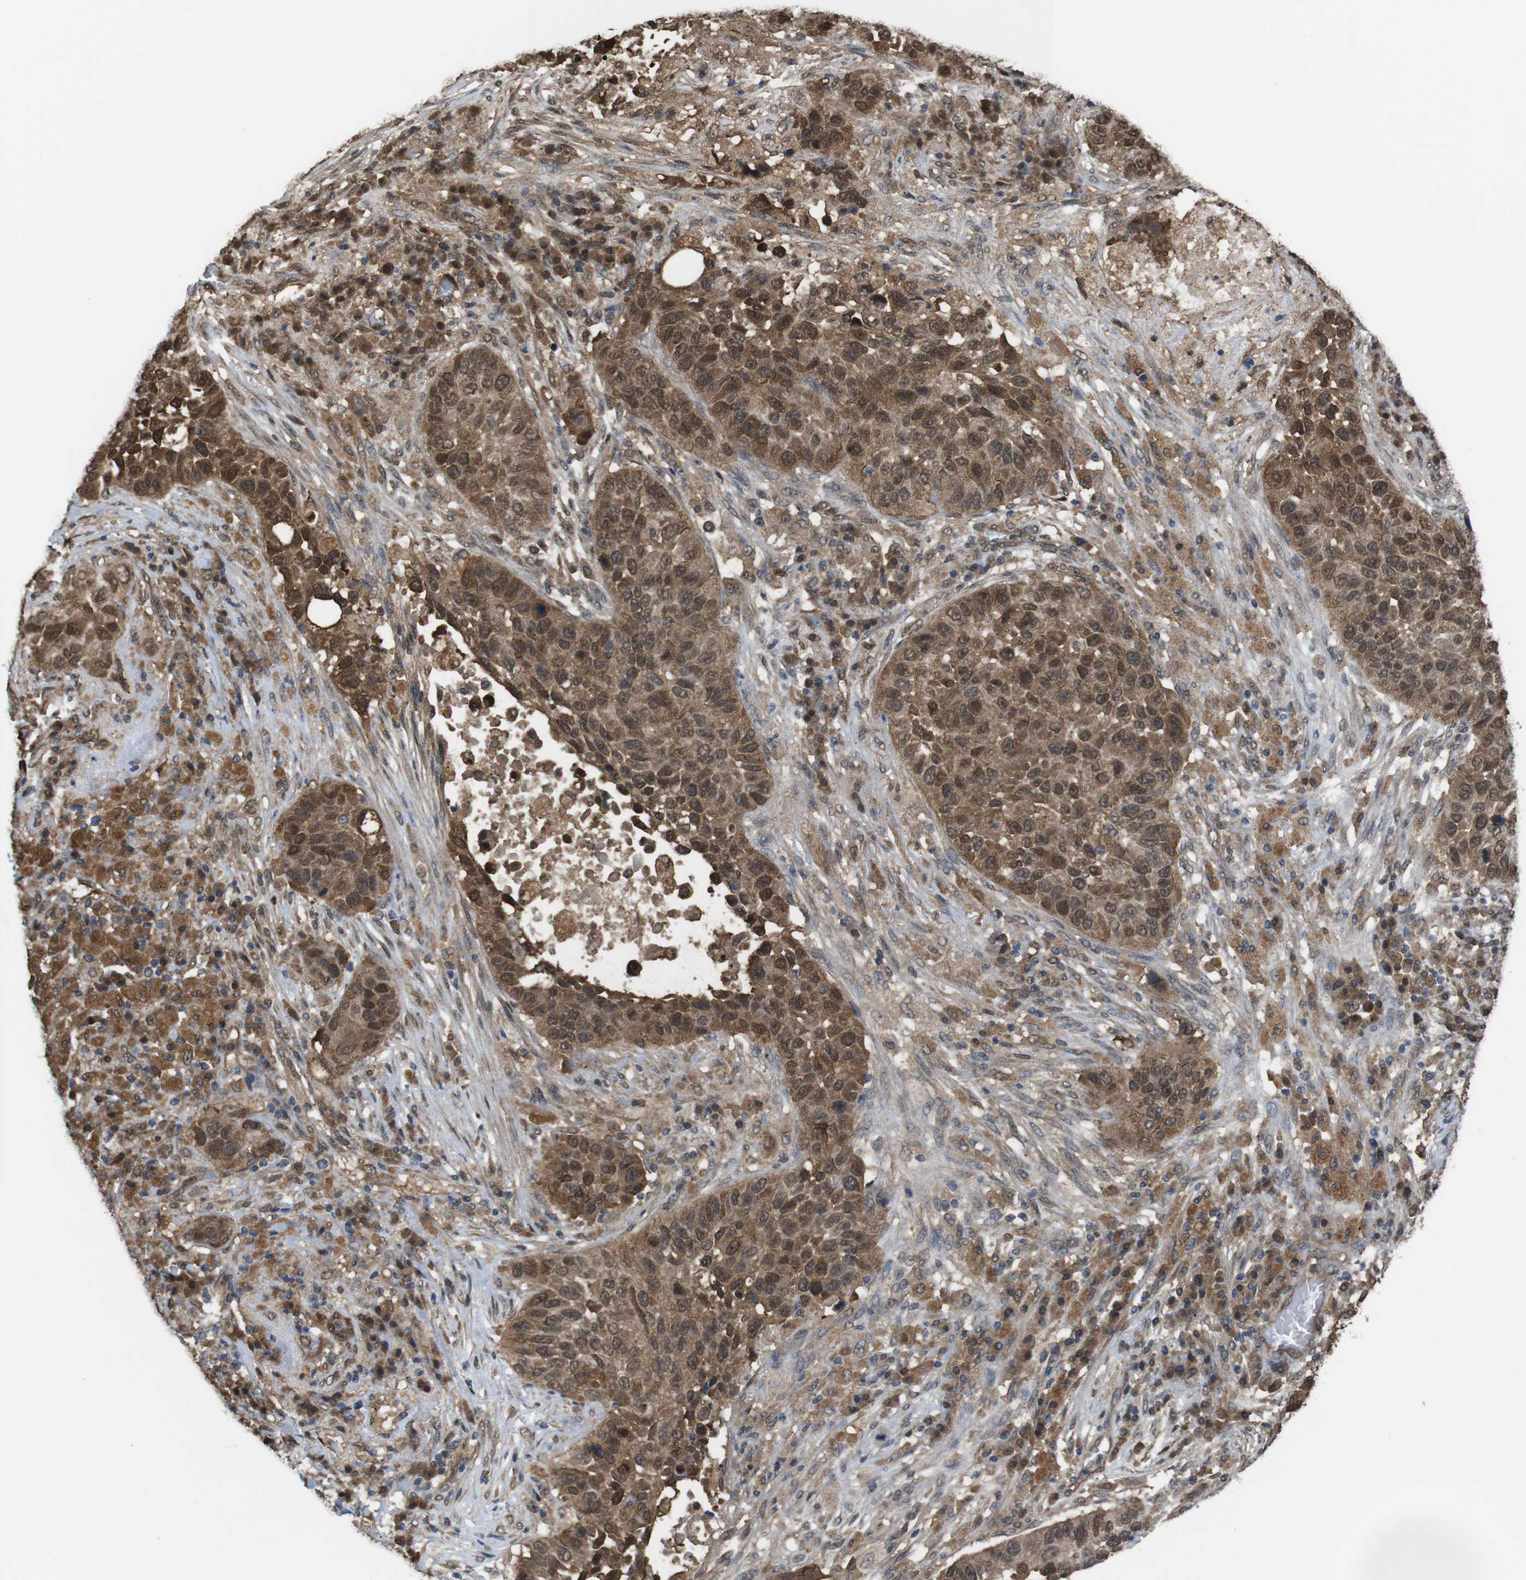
{"staining": {"intensity": "moderate", "quantity": ">75%", "location": "cytoplasmic/membranous,nuclear"}, "tissue": "lung cancer", "cell_type": "Tumor cells", "image_type": "cancer", "snomed": [{"axis": "morphology", "description": "Squamous cell carcinoma, NOS"}, {"axis": "topography", "description": "Lung"}], "caption": "This micrograph displays immunohistochemistry staining of human lung cancer, with medium moderate cytoplasmic/membranous and nuclear staining in approximately >75% of tumor cells.", "gene": "YWHAG", "patient": {"sex": "male", "age": 57}}